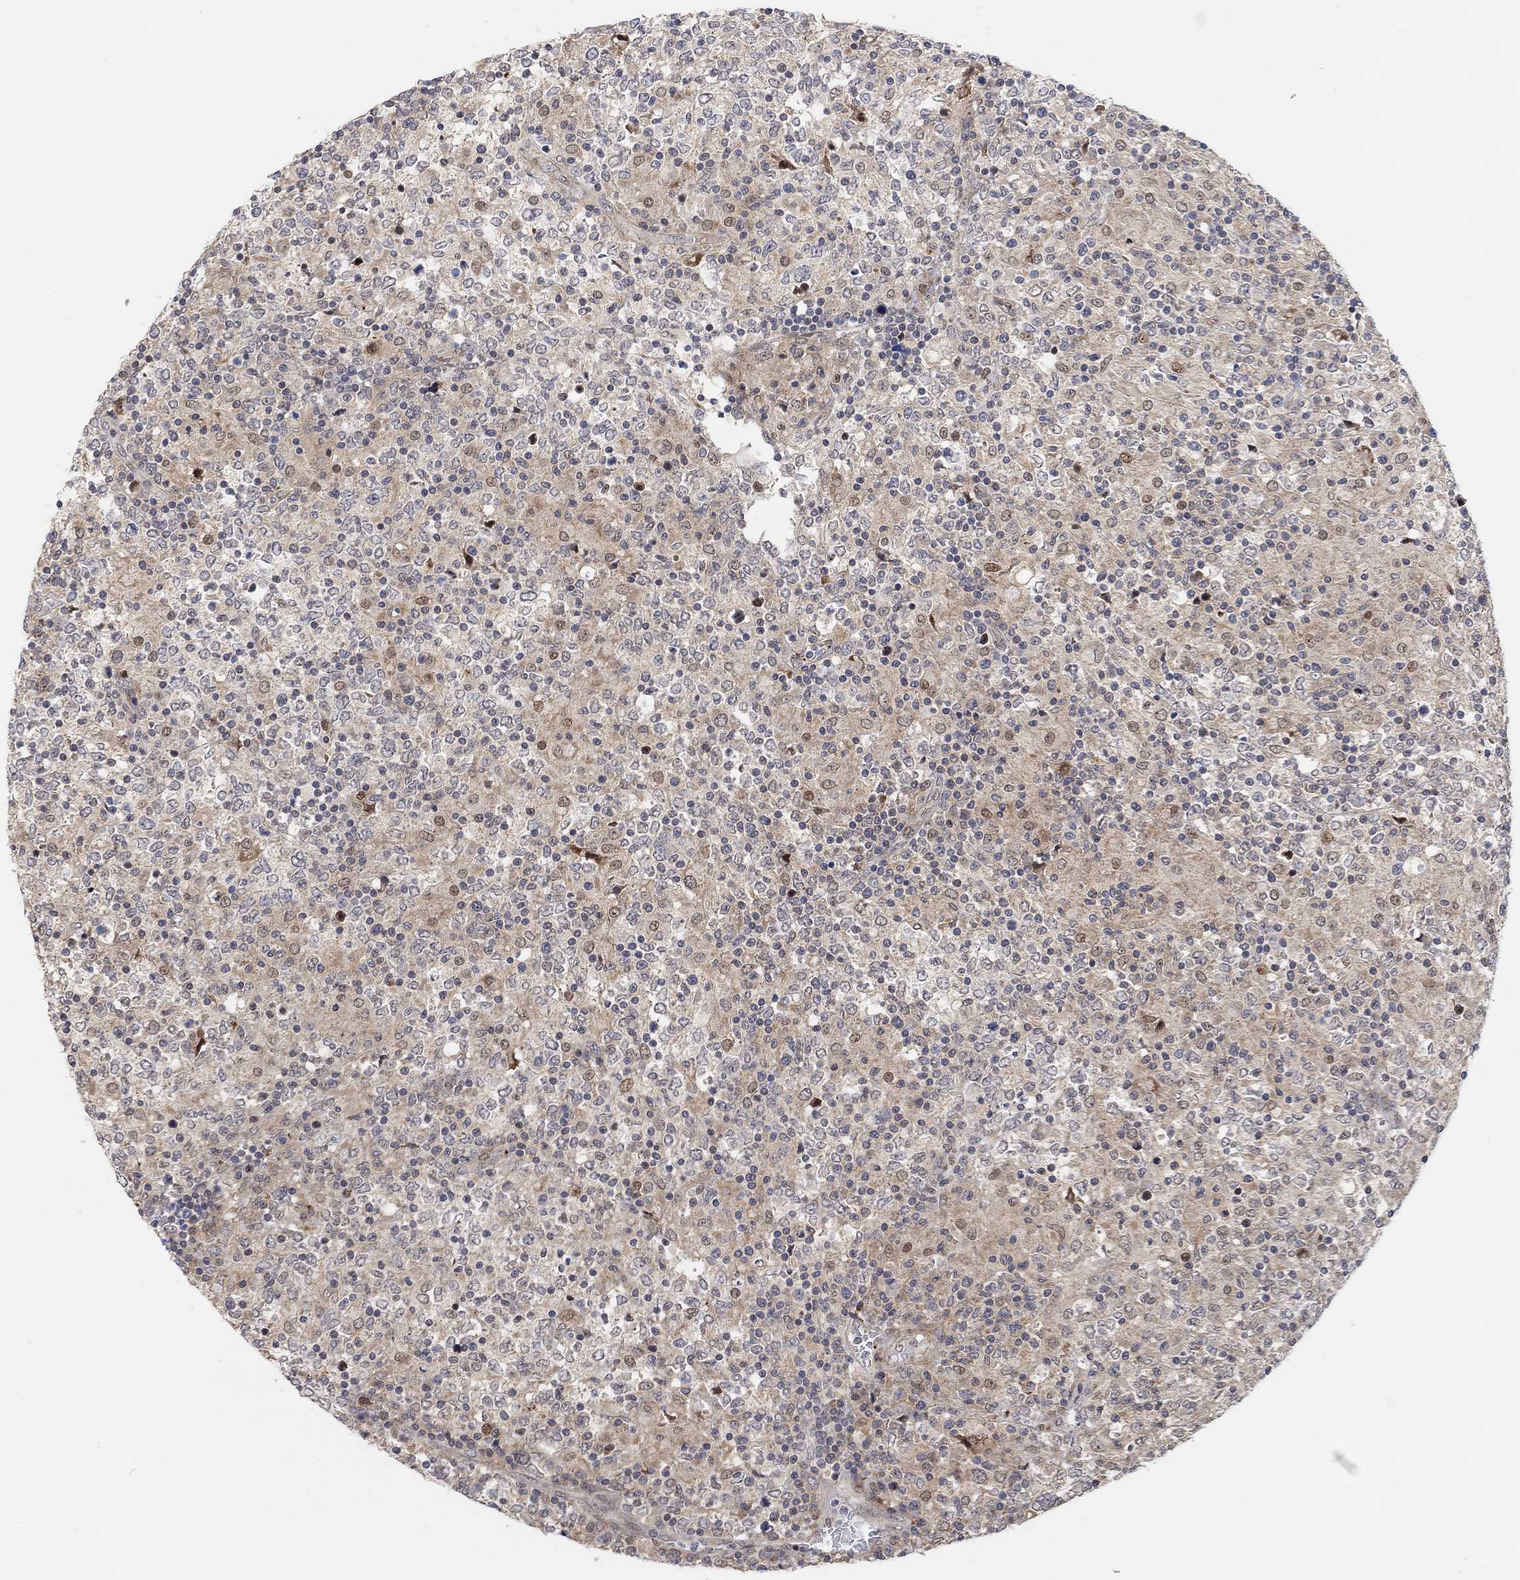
{"staining": {"intensity": "negative", "quantity": "none", "location": "none"}, "tissue": "lymphoma", "cell_type": "Tumor cells", "image_type": "cancer", "snomed": [{"axis": "morphology", "description": "Malignant lymphoma, non-Hodgkin's type, High grade"}, {"axis": "topography", "description": "Lymph node"}], "caption": "High power microscopy micrograph of an immunohistochemistry (IHC) photomicrograph of lymphoma, revealing no significant staining in tumor cells.", "gene": "PWWP2B", "patient": {"sex": "female", "age": 84}}